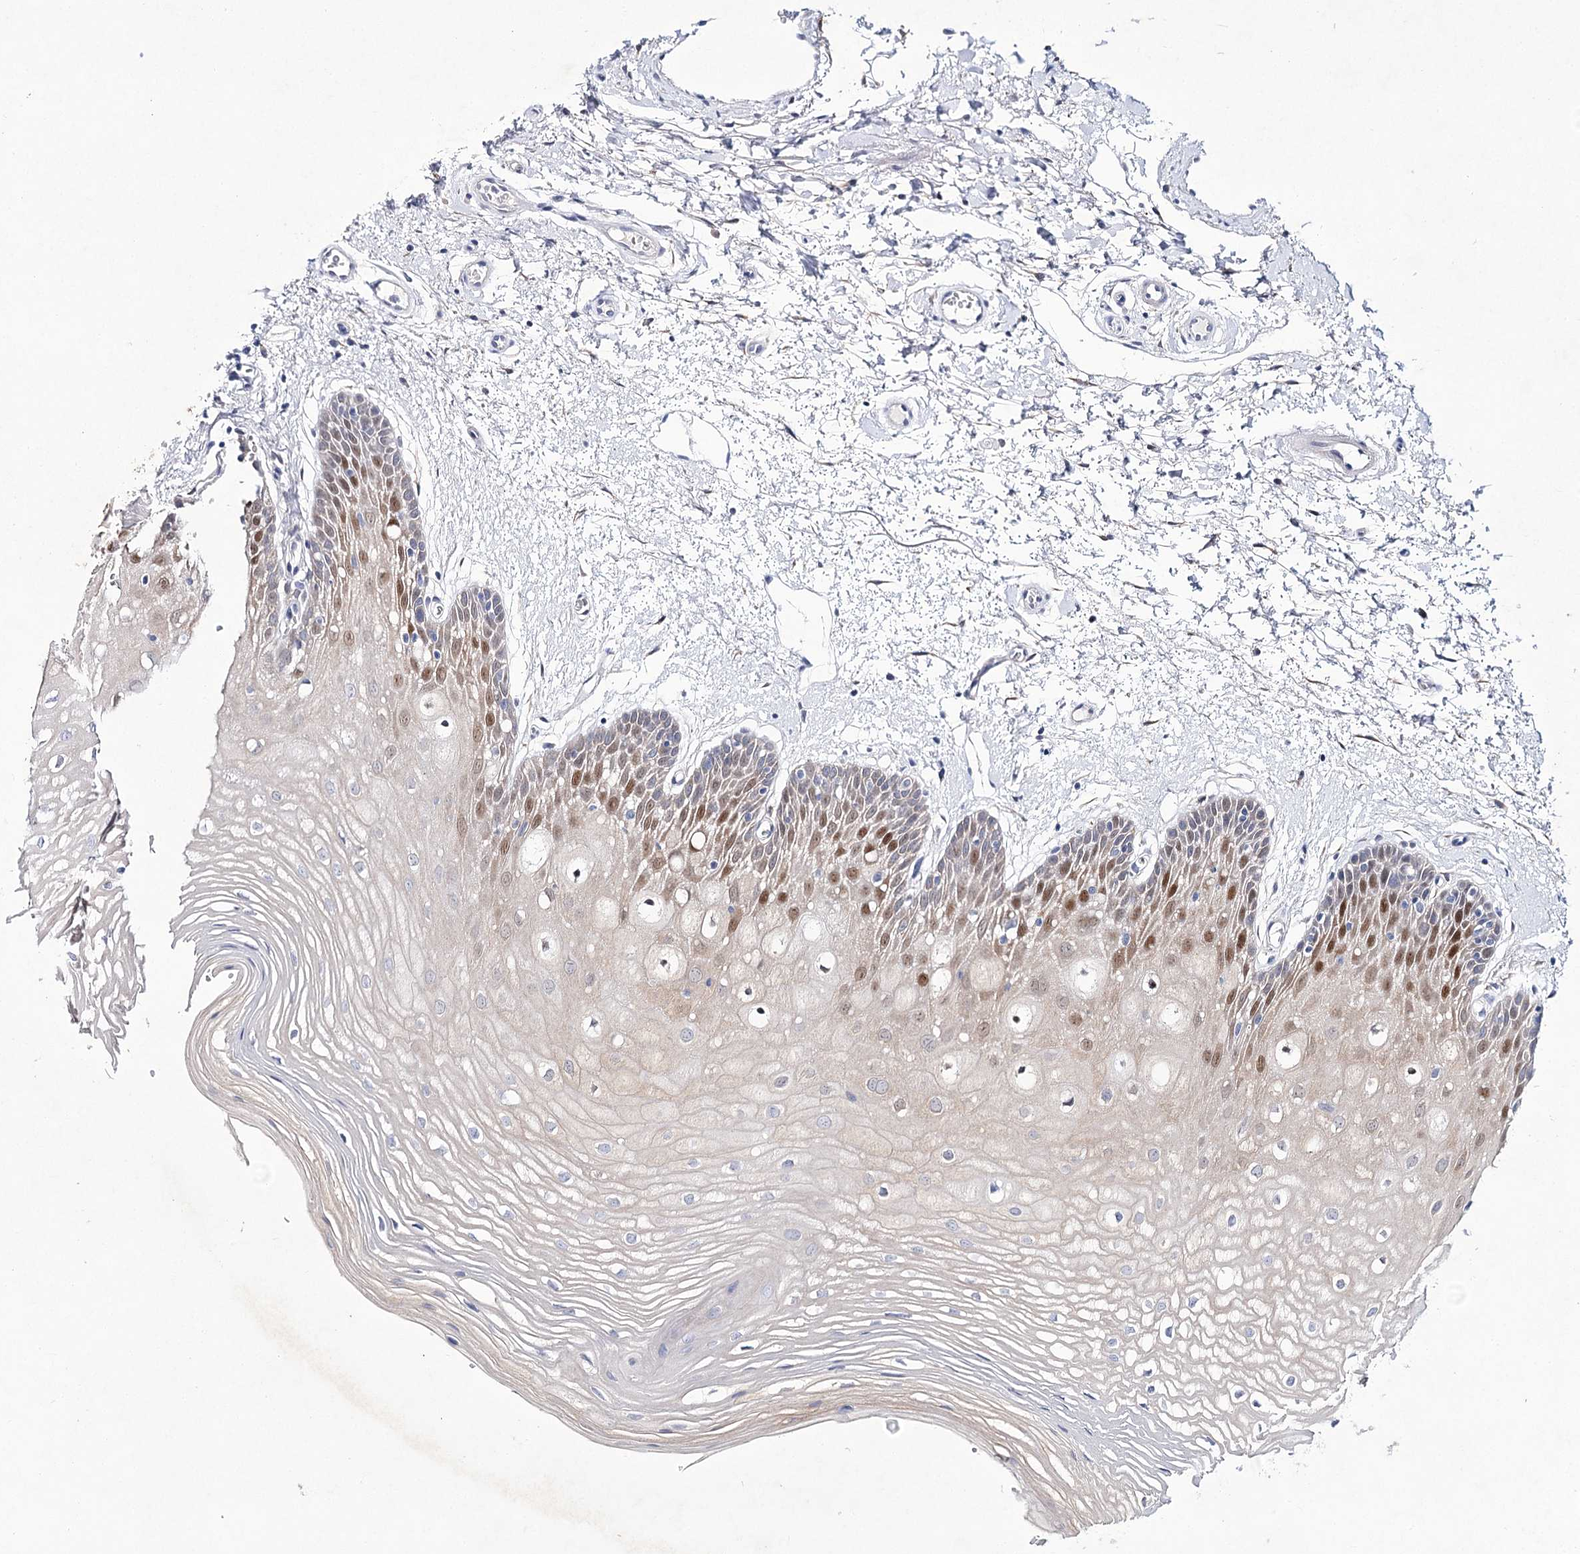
{"staining": {"intensity": "moderate", "quantity": "25%-75%", "location": "nuclear"}, "tissue": "oral mucosa", "cell_type": "Squamous epithelial cells", "image_type": "normal", "snomed": [{"axis": "morphology", "description": "Normal tissue, NOS"}, {"axis": "topography", "description": "Oral tissue"}, {"axis": "topography", "description": "Tounge, NOS"}], "caption": "DAB immunohistochemical staining of normal oral mucosa shows moderate nuclear protein expression in about 25%-75% of squamous epithelial cells.", "gene": "UGDH", "patient": {"sex": "female", "age": 73}}